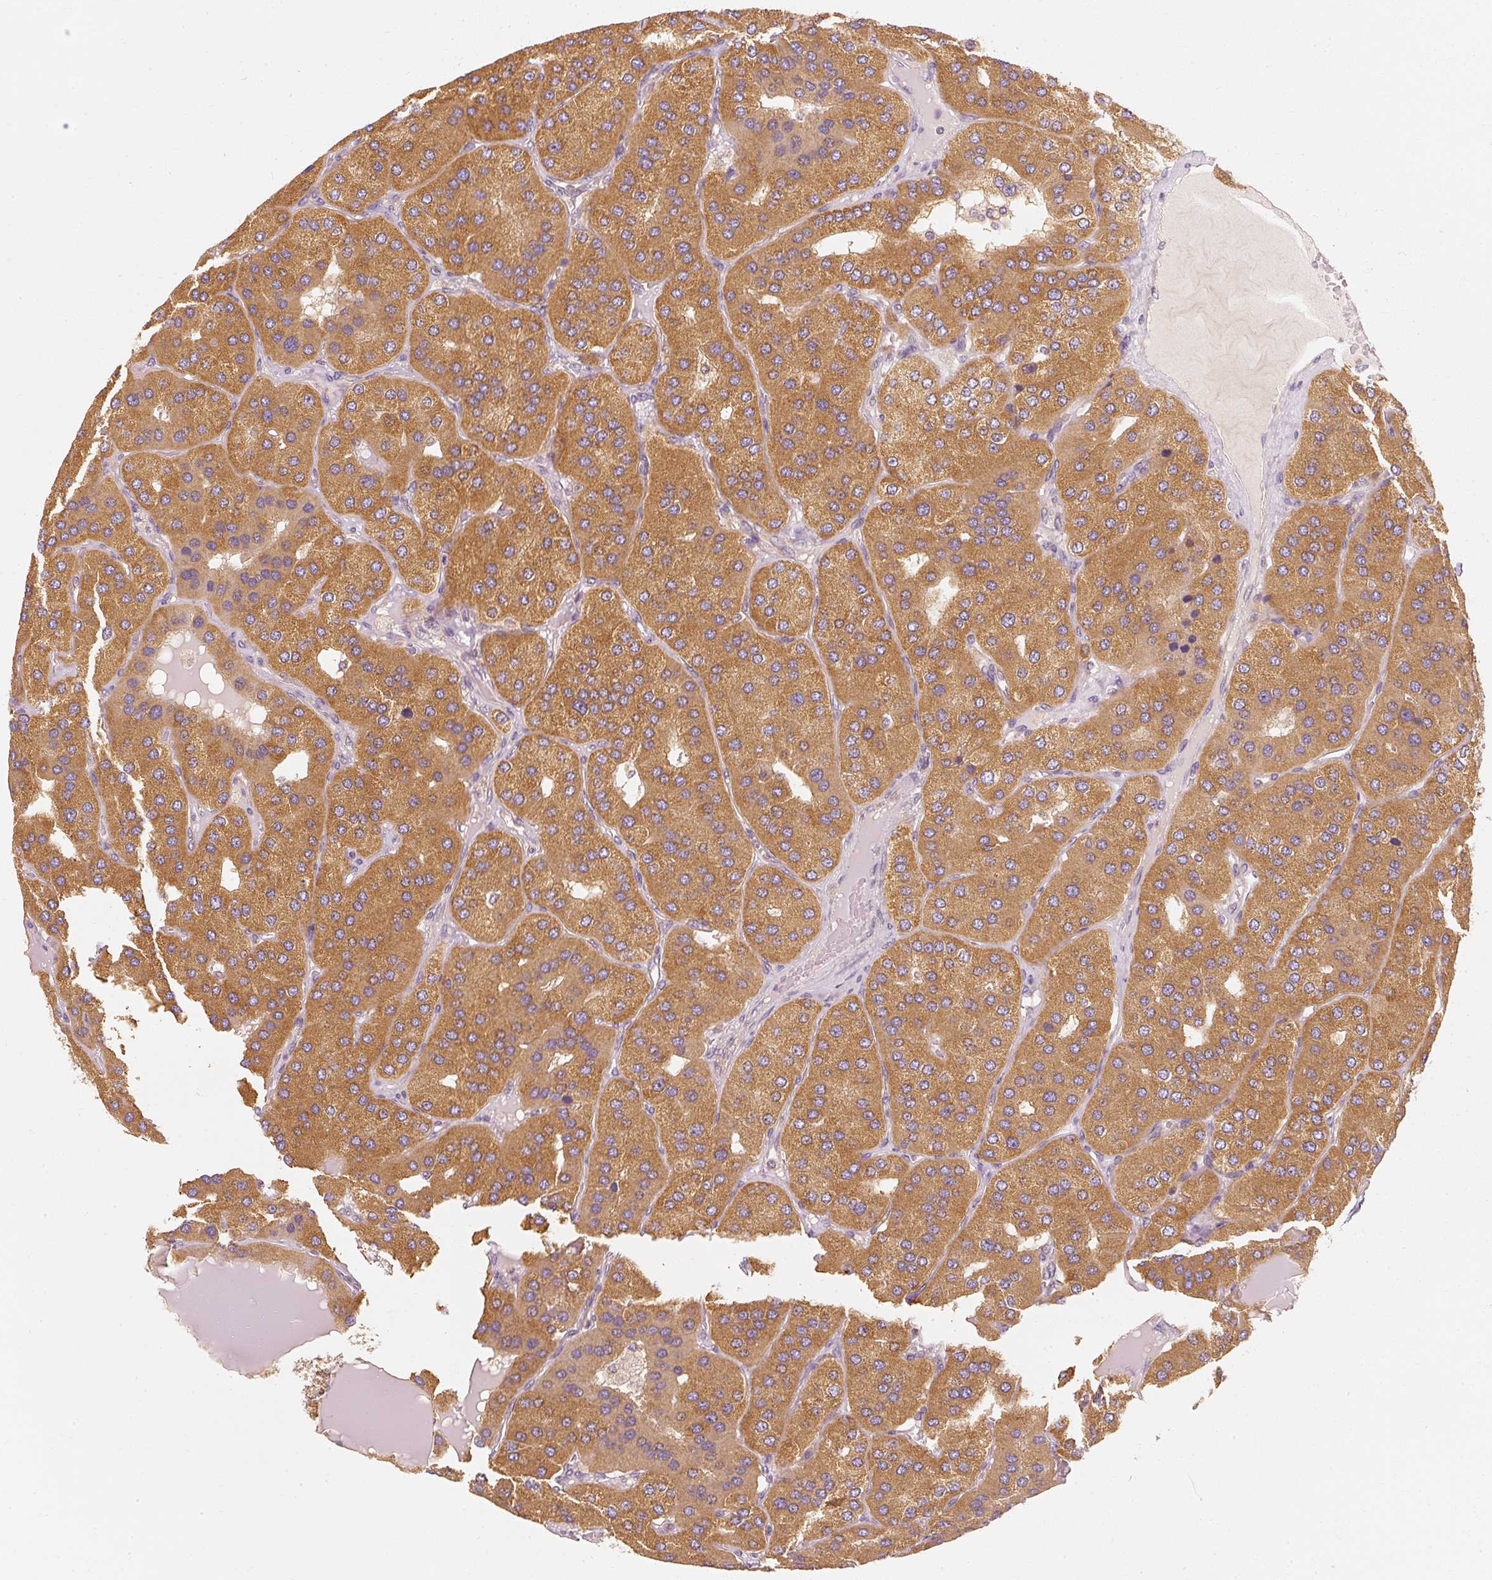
{"staining": {"intensity": "moderate", "quantity": ">75%", "location": "cytoplasmic/membranous"}, "tissue": "parathyroid gland", "cell_type": "Glandular cells", "image_type": "normal", "snomed": [{"axis": "morphology", "description": "Normal tissue, NOS"}, {"axis": "morphology", "description": "Adenoma, NOS"}, {"axis": "topography", "description": "Parathyroid gland"}], "caption": "Moderate cytoplasmic/membranous expression is identified in approximately >75% of glandular cells in normal parathyroid gland.", "gene": "TOMM40", "patient": {"sex": "female", "age": 86}}